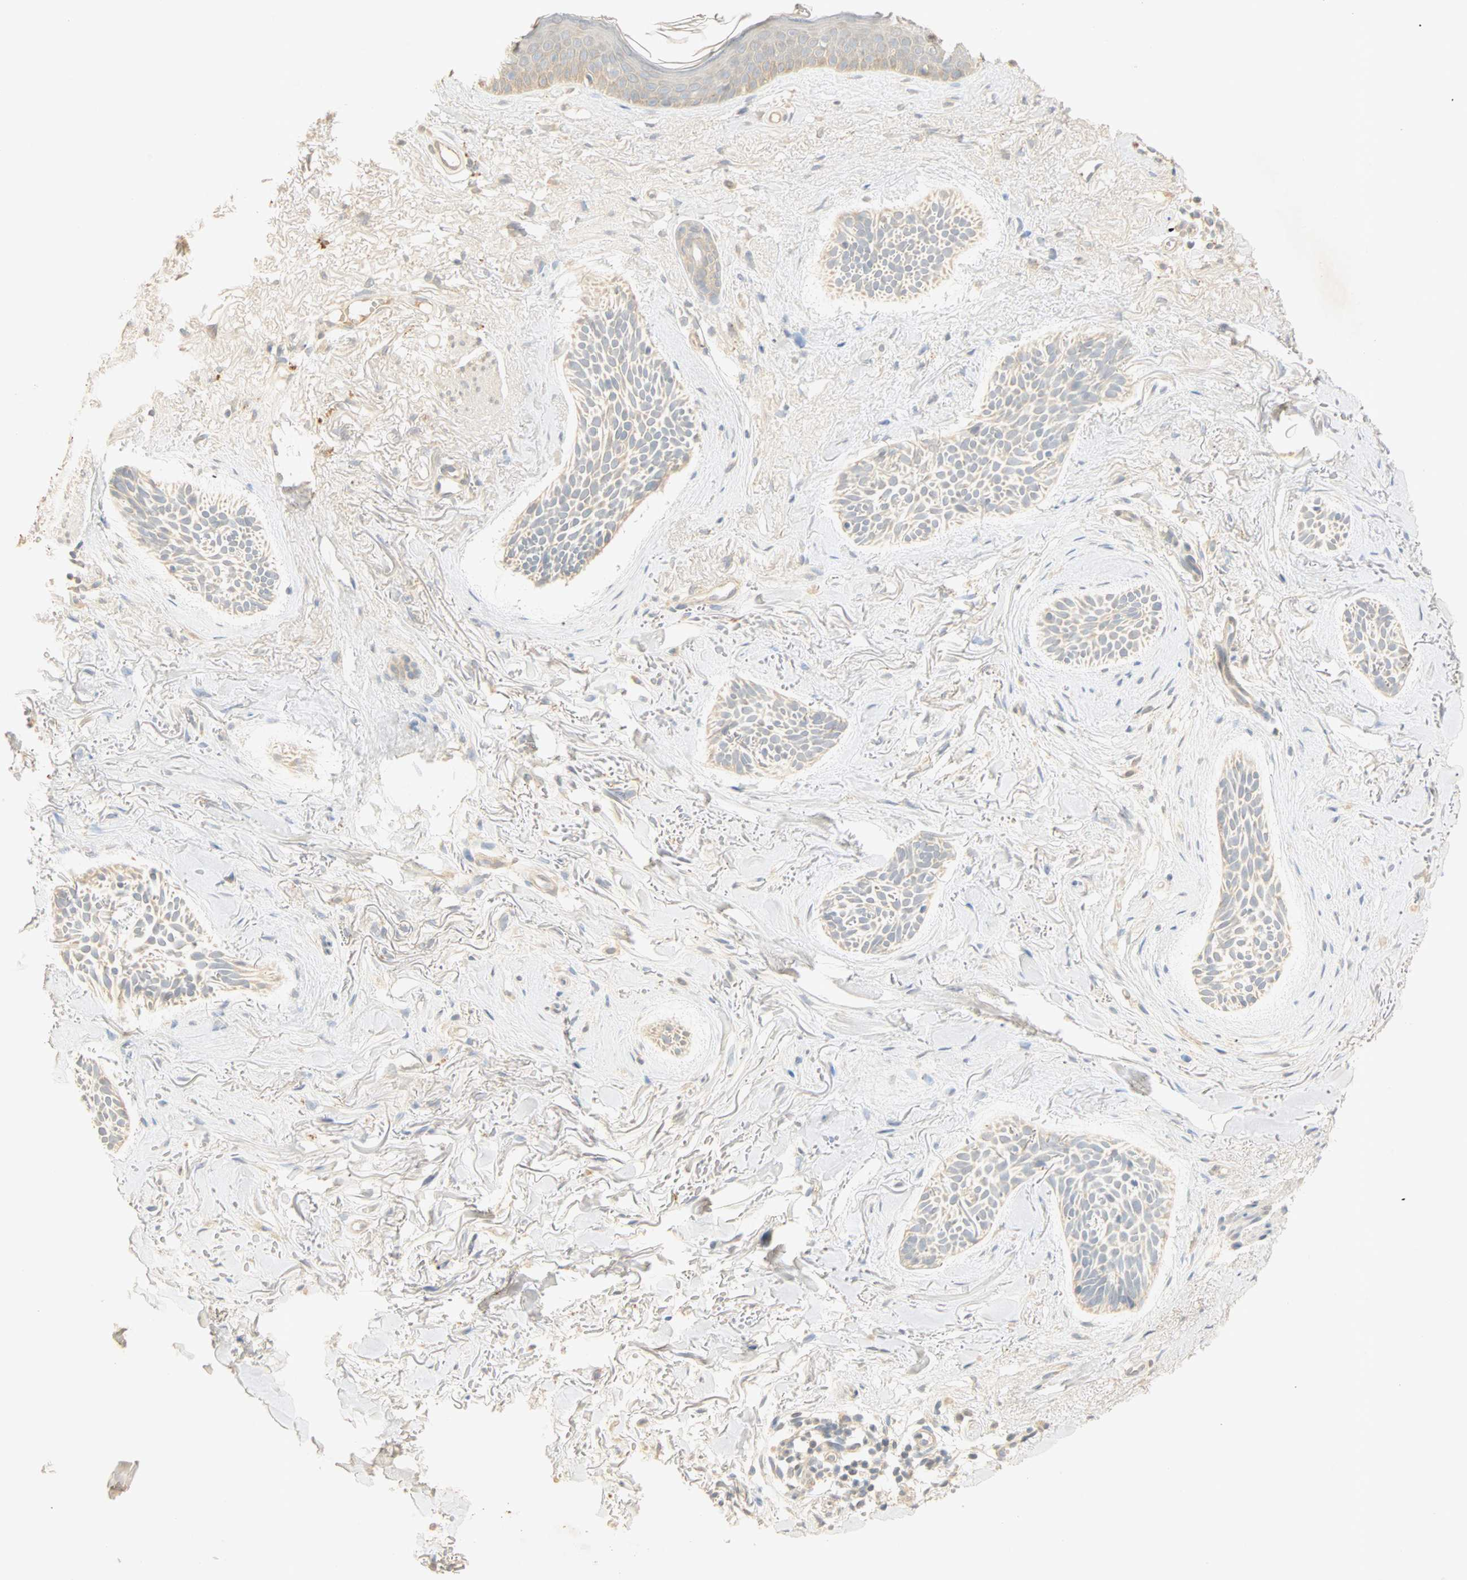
{"staining": {"intensity": "weak", "quantity": "<25%", "location": "cytoplasmic/membranous"}, "tissue": "skin cancer", "cell_type": "Tumor cells", "image_type": "cancer", "snomed": [{"axis": "morphology", "description": "Normal tissue, NOS"}, {"axis": "morphology", "description": "Basal cell carcinoma"}, {"axis": "topography", "description": "Skin"}], "caption": "Protein analysis of skin basal cell carcinoma exhibits no significant staining in tumor cells.", "gene": "SELENBP1", "patient": {"sex": "female", "age": 84}}